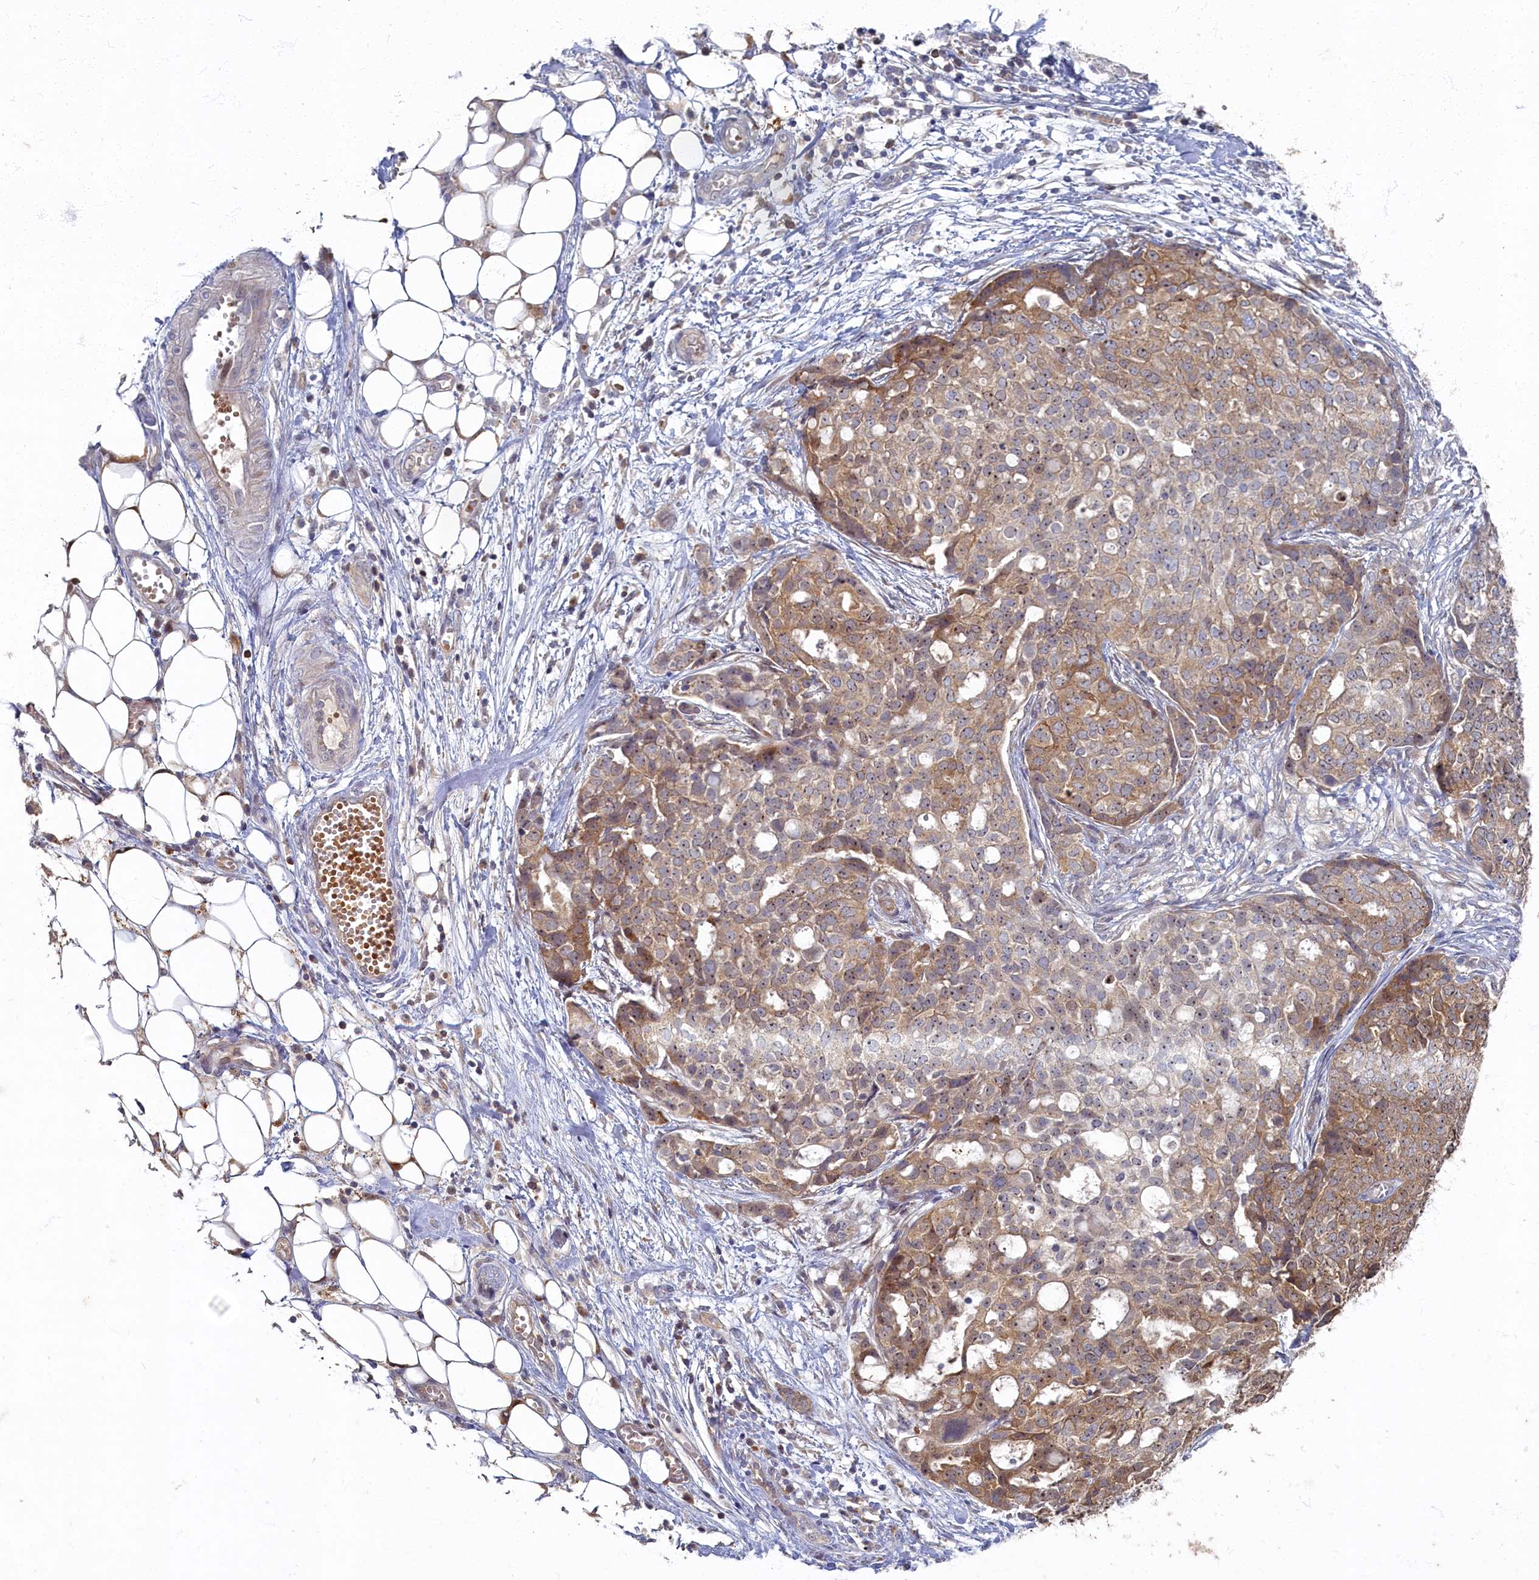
{"staining": {"intensity": "moderate", "quantity": "25%-75%", "location": "cytoplasmic/membranous,nuclear"}, "tissue": "ovarian cancer", "cell_type": "Tumor cells", "image_type": "cancer", "snomed": [{"axis": "morphology", "description": "Cystadenocarcinoma, serous, NOS"}, {"axis": "topography", "description": "Soft tissue"}, {"axis": "topography", "description": "Ovary"}], "caption": "Protein expression analysis of human ovarian cancer (serous cystadenocarcinoma) reveals moderate cytoplasmic/membranous and nuclear staining in about 25%-75% of tumor cells. (DAB IHC with brightfield microscopy, high magnification).", "gene": "HUNK", "patient": {"sex": "female", "age": 57}}